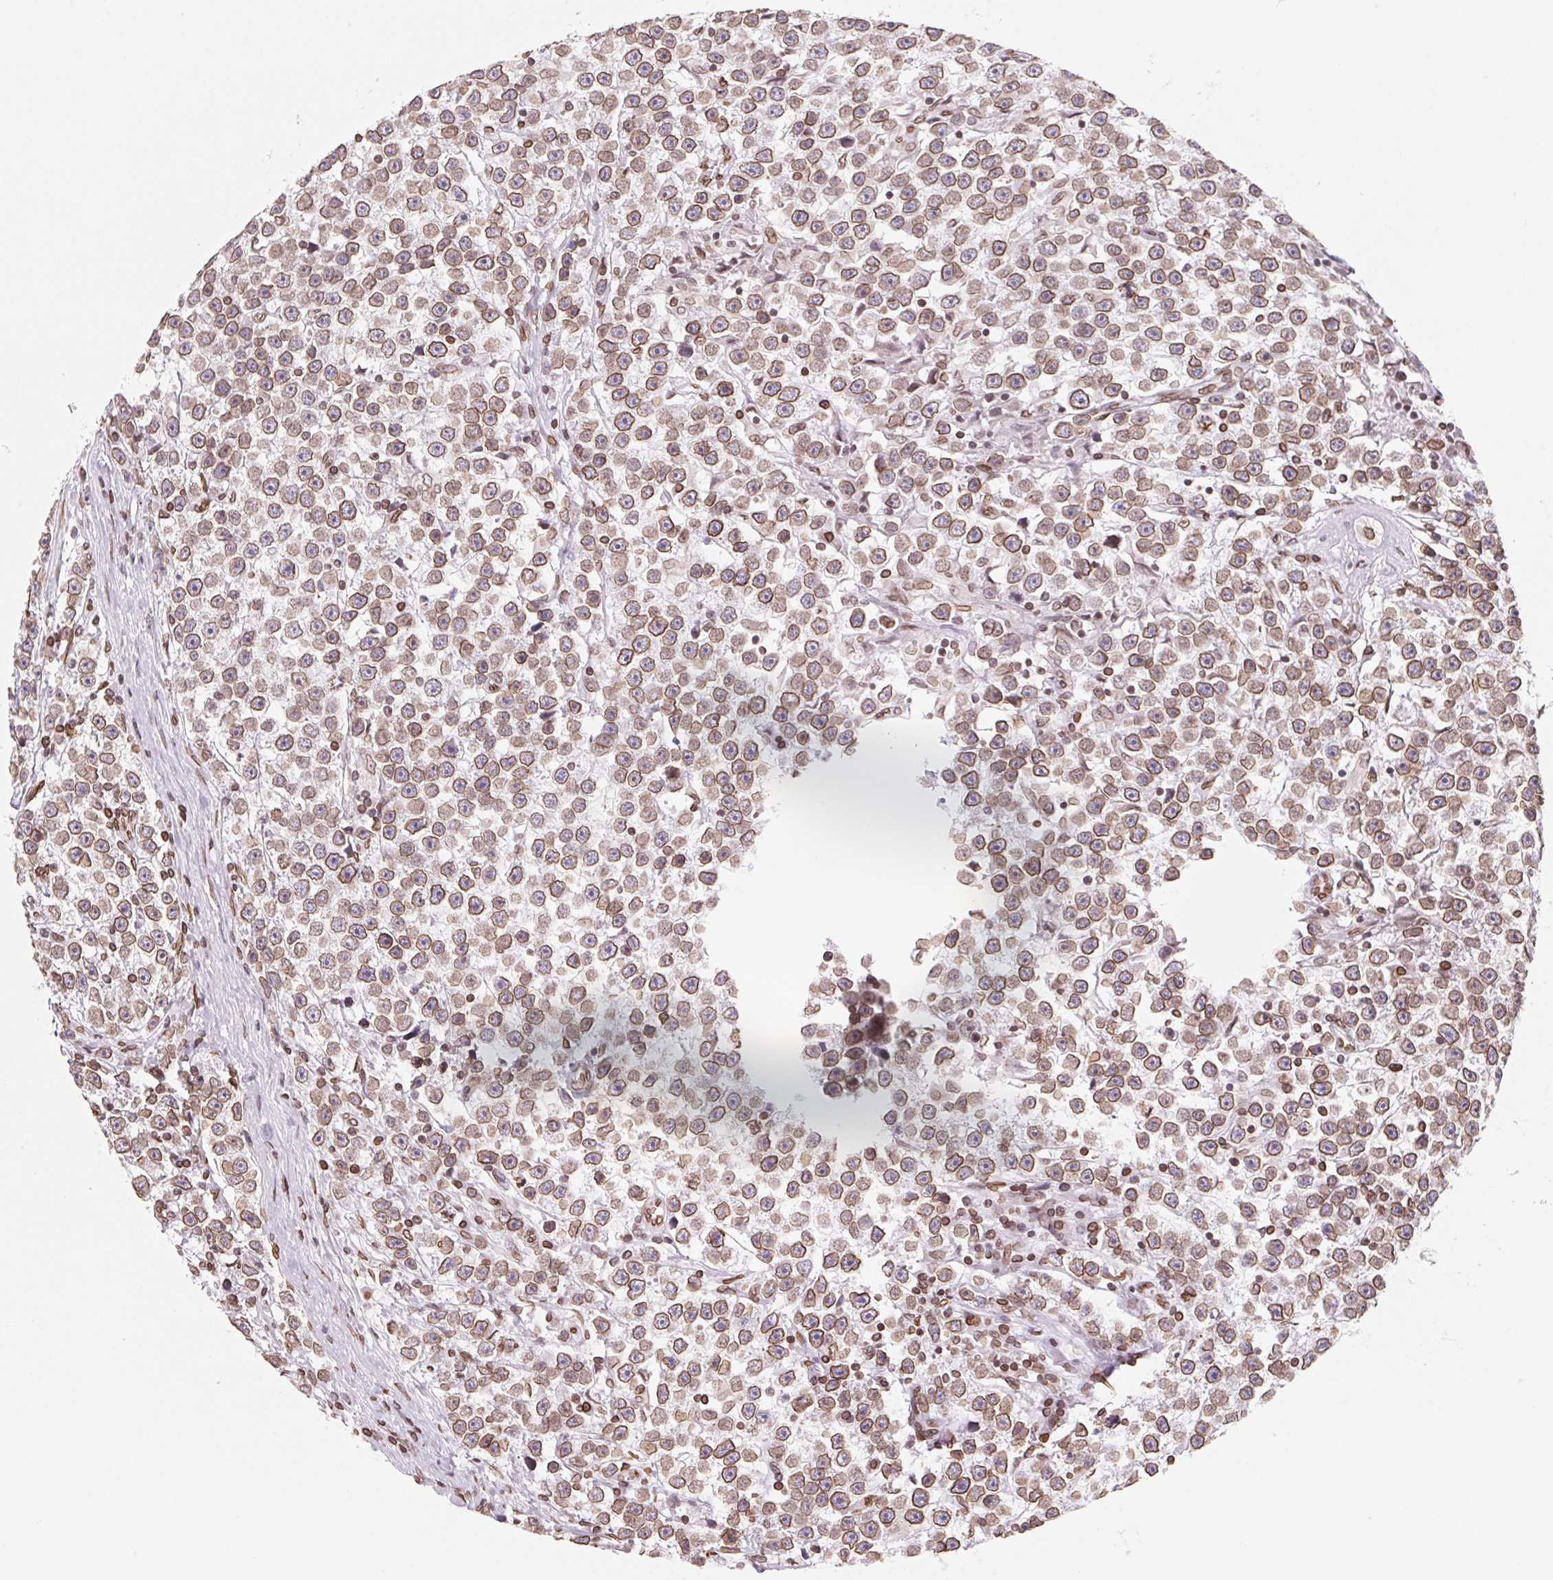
{"staining": {"intensity": "strong", "quantity": ">75%", "location": "cytoplasmic/membranous,nuclear"}, "tissue": "testis cancer", "cell_type": "Tumor cells", "image_type": "cancer", "snomed": [{"axis": "morphology", "description": "Seminoma, NOS"}, {"axis": "topography", "description": "Testis"}], "caption": "Brown immunohistochemical staining in testis cancer (seminoma) demonstrates strong cytoplasmic/membranous and nuclear positivity in approximately >75% of tumor cells.", "gene": "LMNB2", "patient": {"sex": "male", "age": 31}}